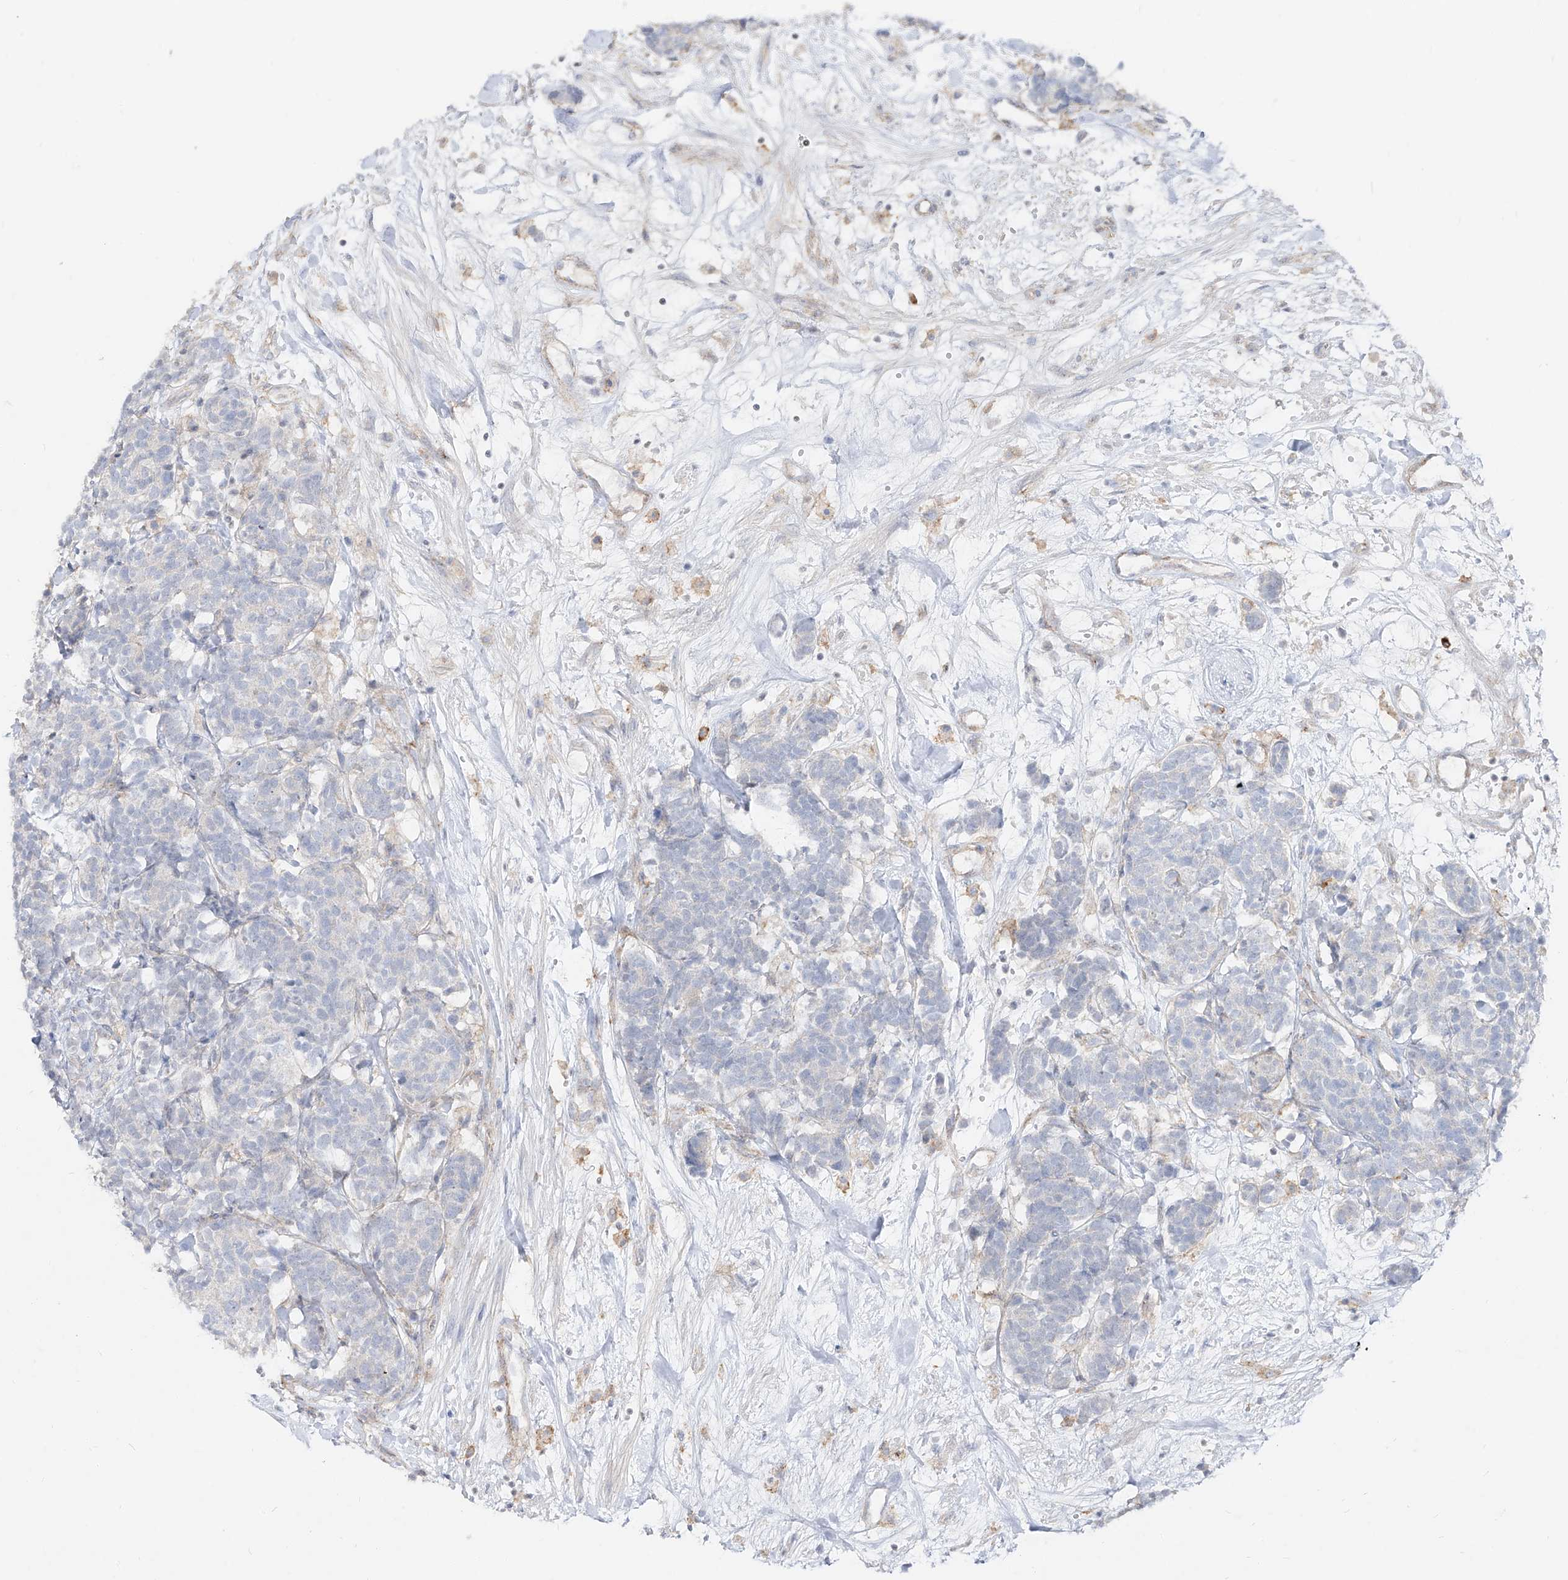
{"staining": {"intensity": "negative", "quantity": "none", "location": "none"}, "tissue": "carcinoid", "cell_type": "Tumor cells", "image_type": "cancer", "snomed": [{"axis": "morphology", "description": "Carcinoma, NOS"}, {"axis": "morphology", "description": "Carcinoid, malignant, NOS"}, {"axis": "topography", "description": "Urinary bladder"}], "caption": "Tumor cells show no significant expression in malignant carcinoid. (DAB (3,3'-diaminobenzidine) IHC visualized using brightfield microscopy, high magnification).", "gene": "RBFOX3", "patient": {"sex": "male", "age": 57}}